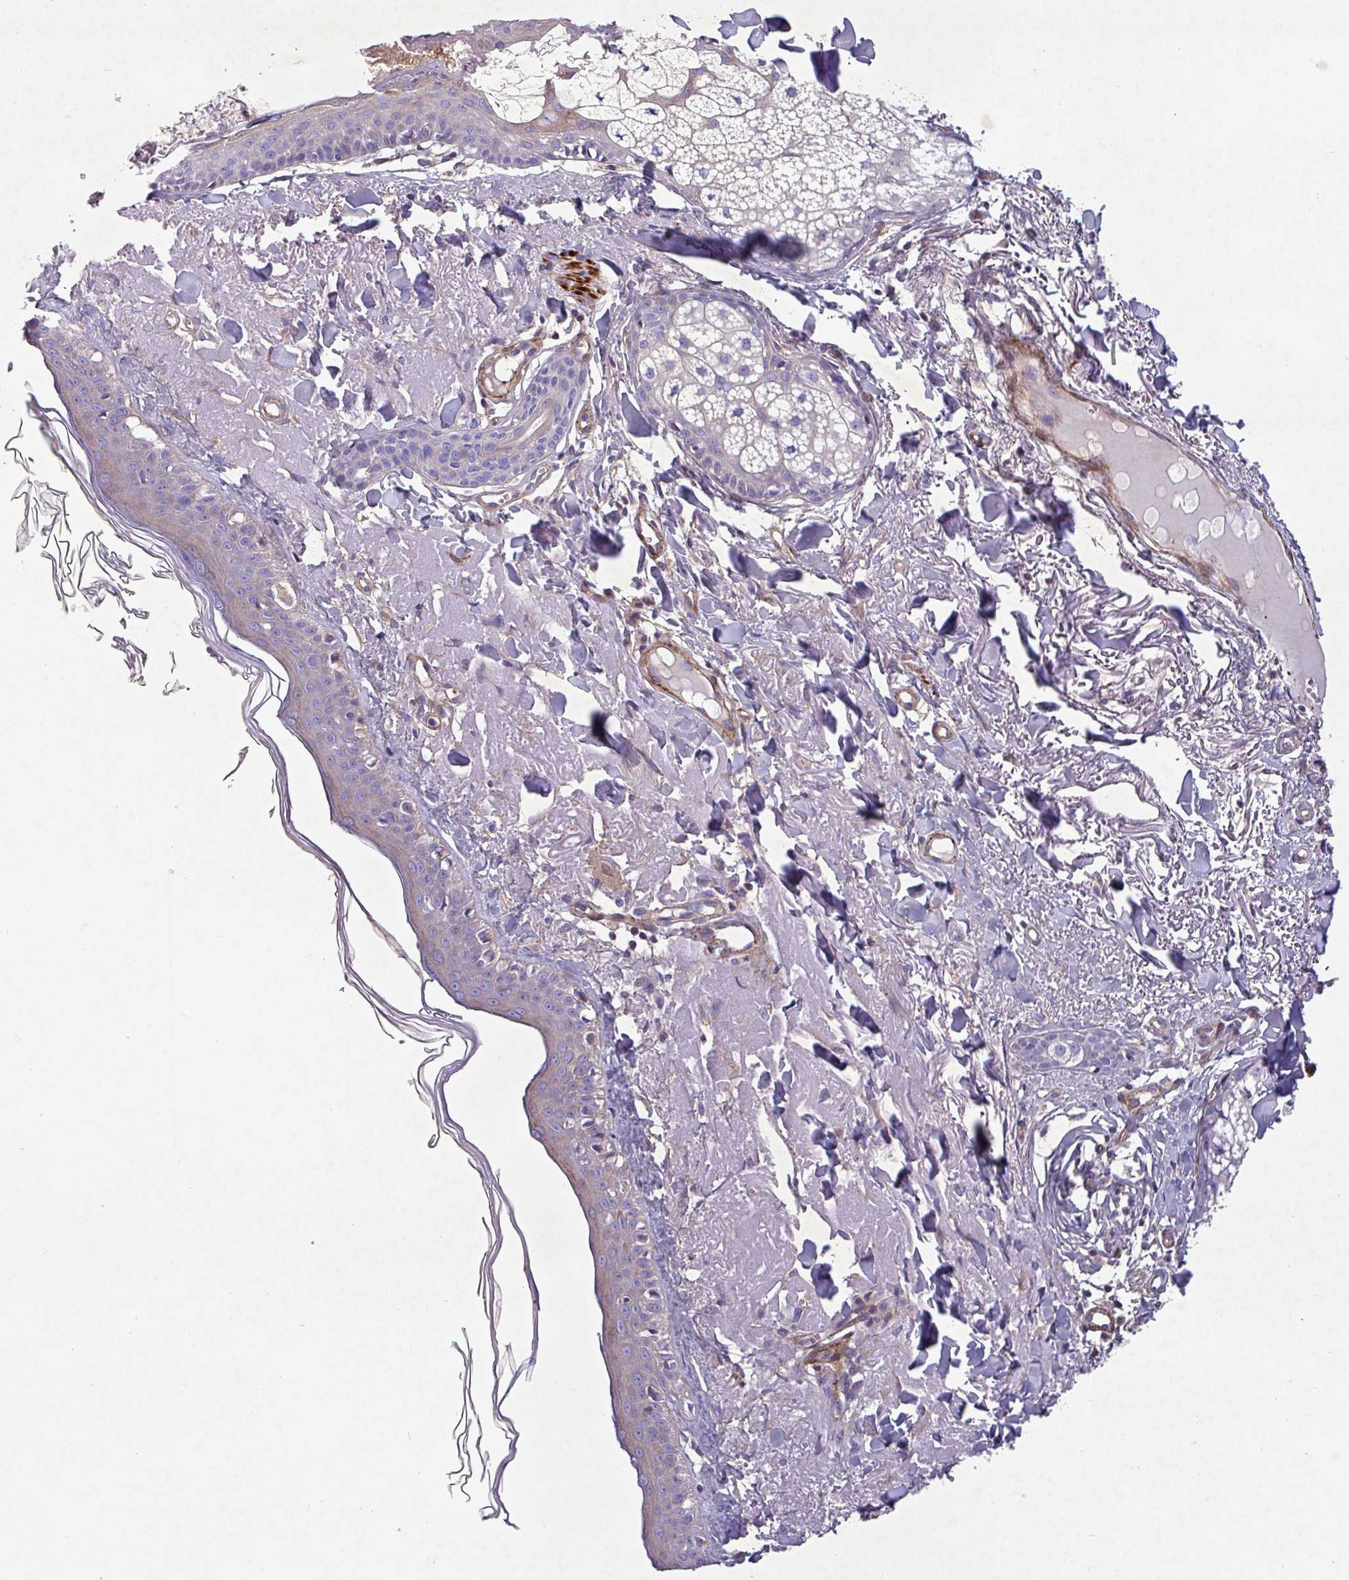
{"staining": {"intensity": "negative", "quantity": "none", "location": "none"}, "tissue": "skin", "cell_type": "Fibroblasts", "image_type": "normal", "snomed": [{"axis": "morphology", "description": "Normal tissue, NOS"}, {"axis": "morphology", "description": "Malignant melanoma, NOS"}, {"axis": "topography", "description": "Skin"}], "caption": "Fibroblasts are negative for brown protein staining in normal skin. Brightfield microscopy of immunohistochemistry (IHC) stained with DAB (3,3'-diaminobenzidine) (brown) and hematoxylin (blue), captured at high magnification.", "gene": "ATP2C2", "patient": {"sex": "male", "age": 80}}